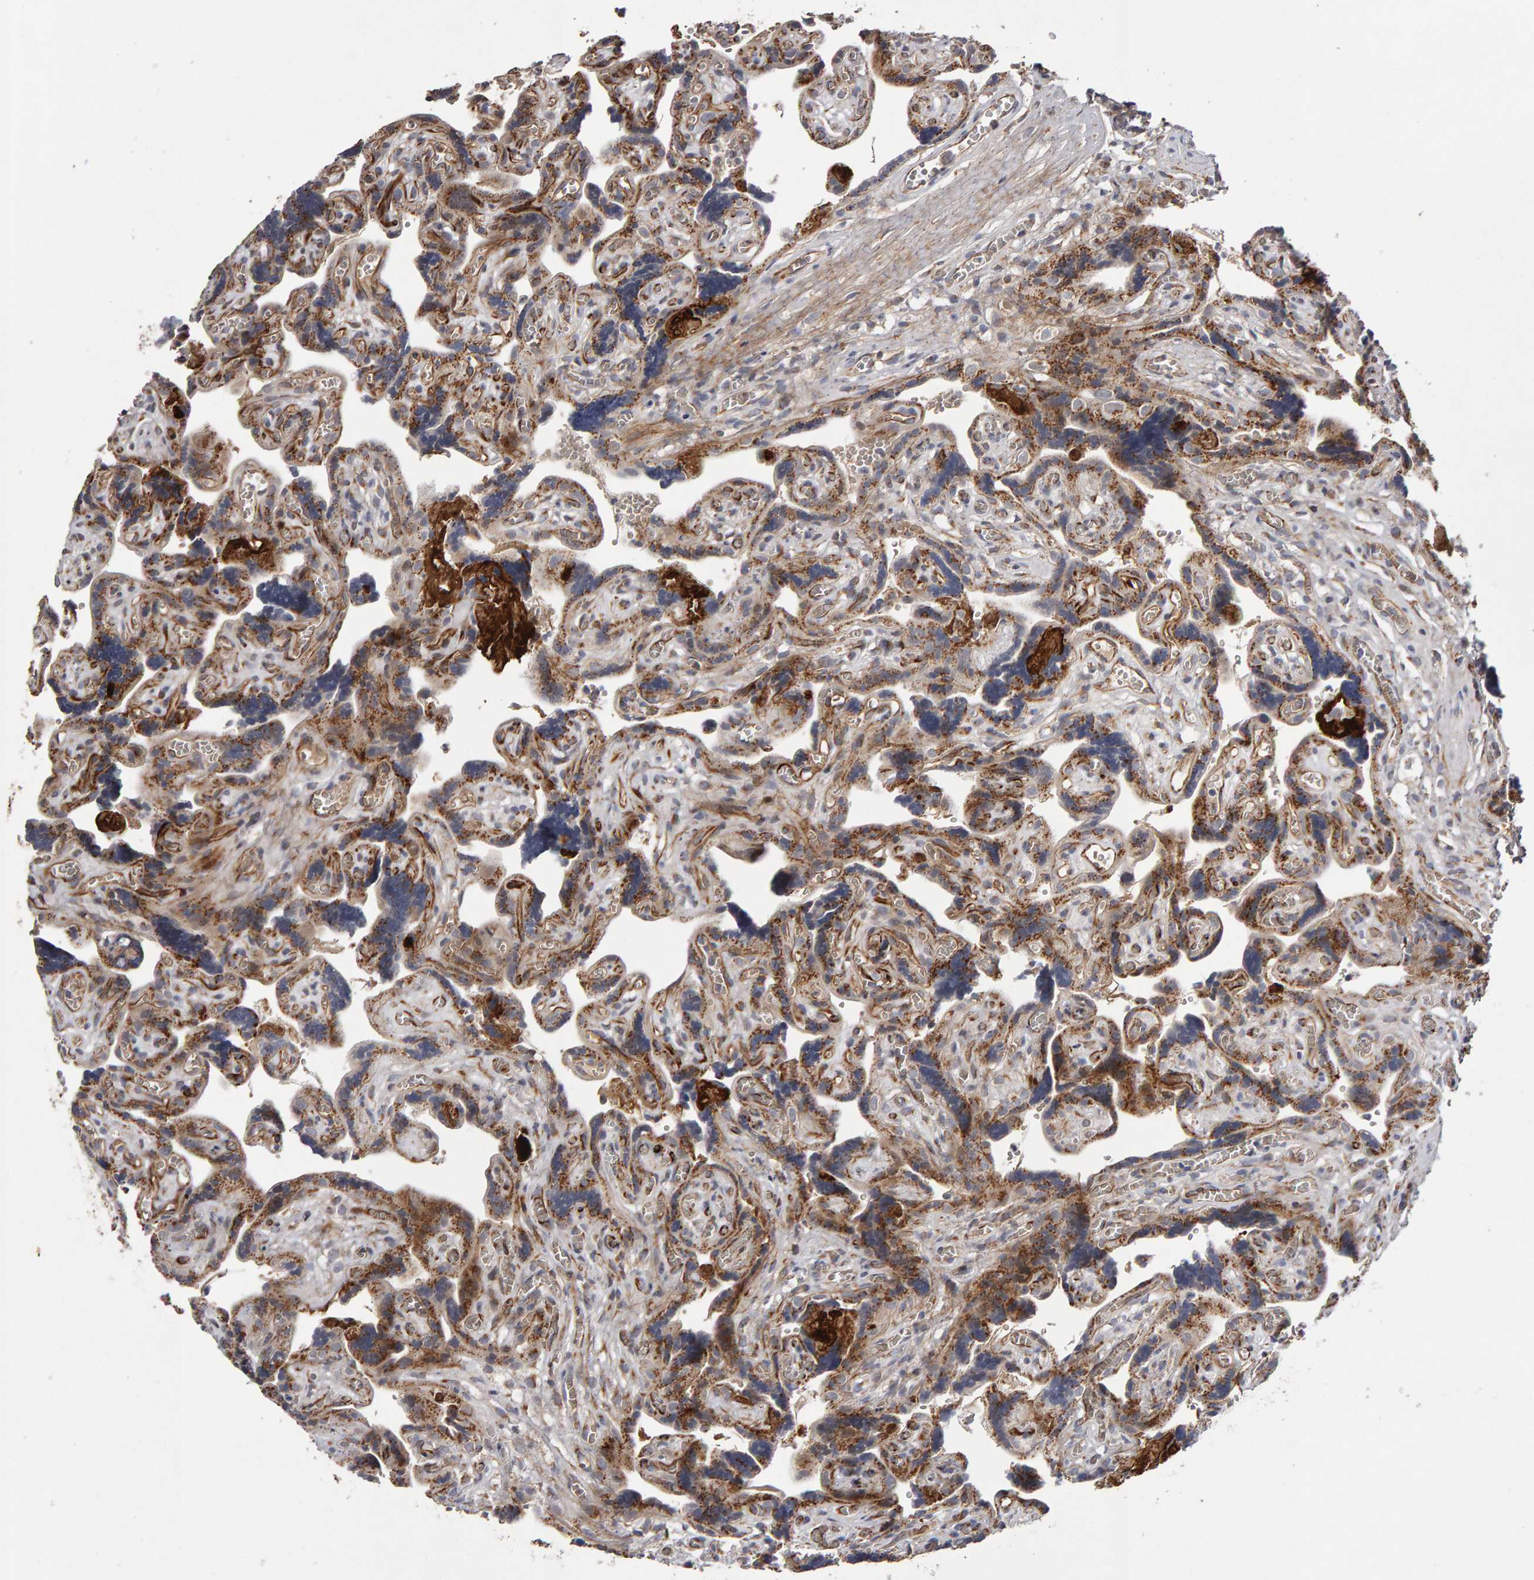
{"staining": {"intensity": "moderate", "quantity": ">75%", "location": "cytoplasmic/membranous"}, "tissue": "placenta", "cell_type": "Decidual cells", "image_type": "normal", "snomed": [{"axis": "morphology", "description": "Normal tissue, NOS"}, {"axis": "topography", "description": "Placenta"}], "caption": "Human placenta stained for a protein (brown) displays moderate cytoplasmic/membranous positive positivity in approximately >75% of decidual cells.", "gene": "CANT1", "patient": {"sex": "female", "age": 30}}